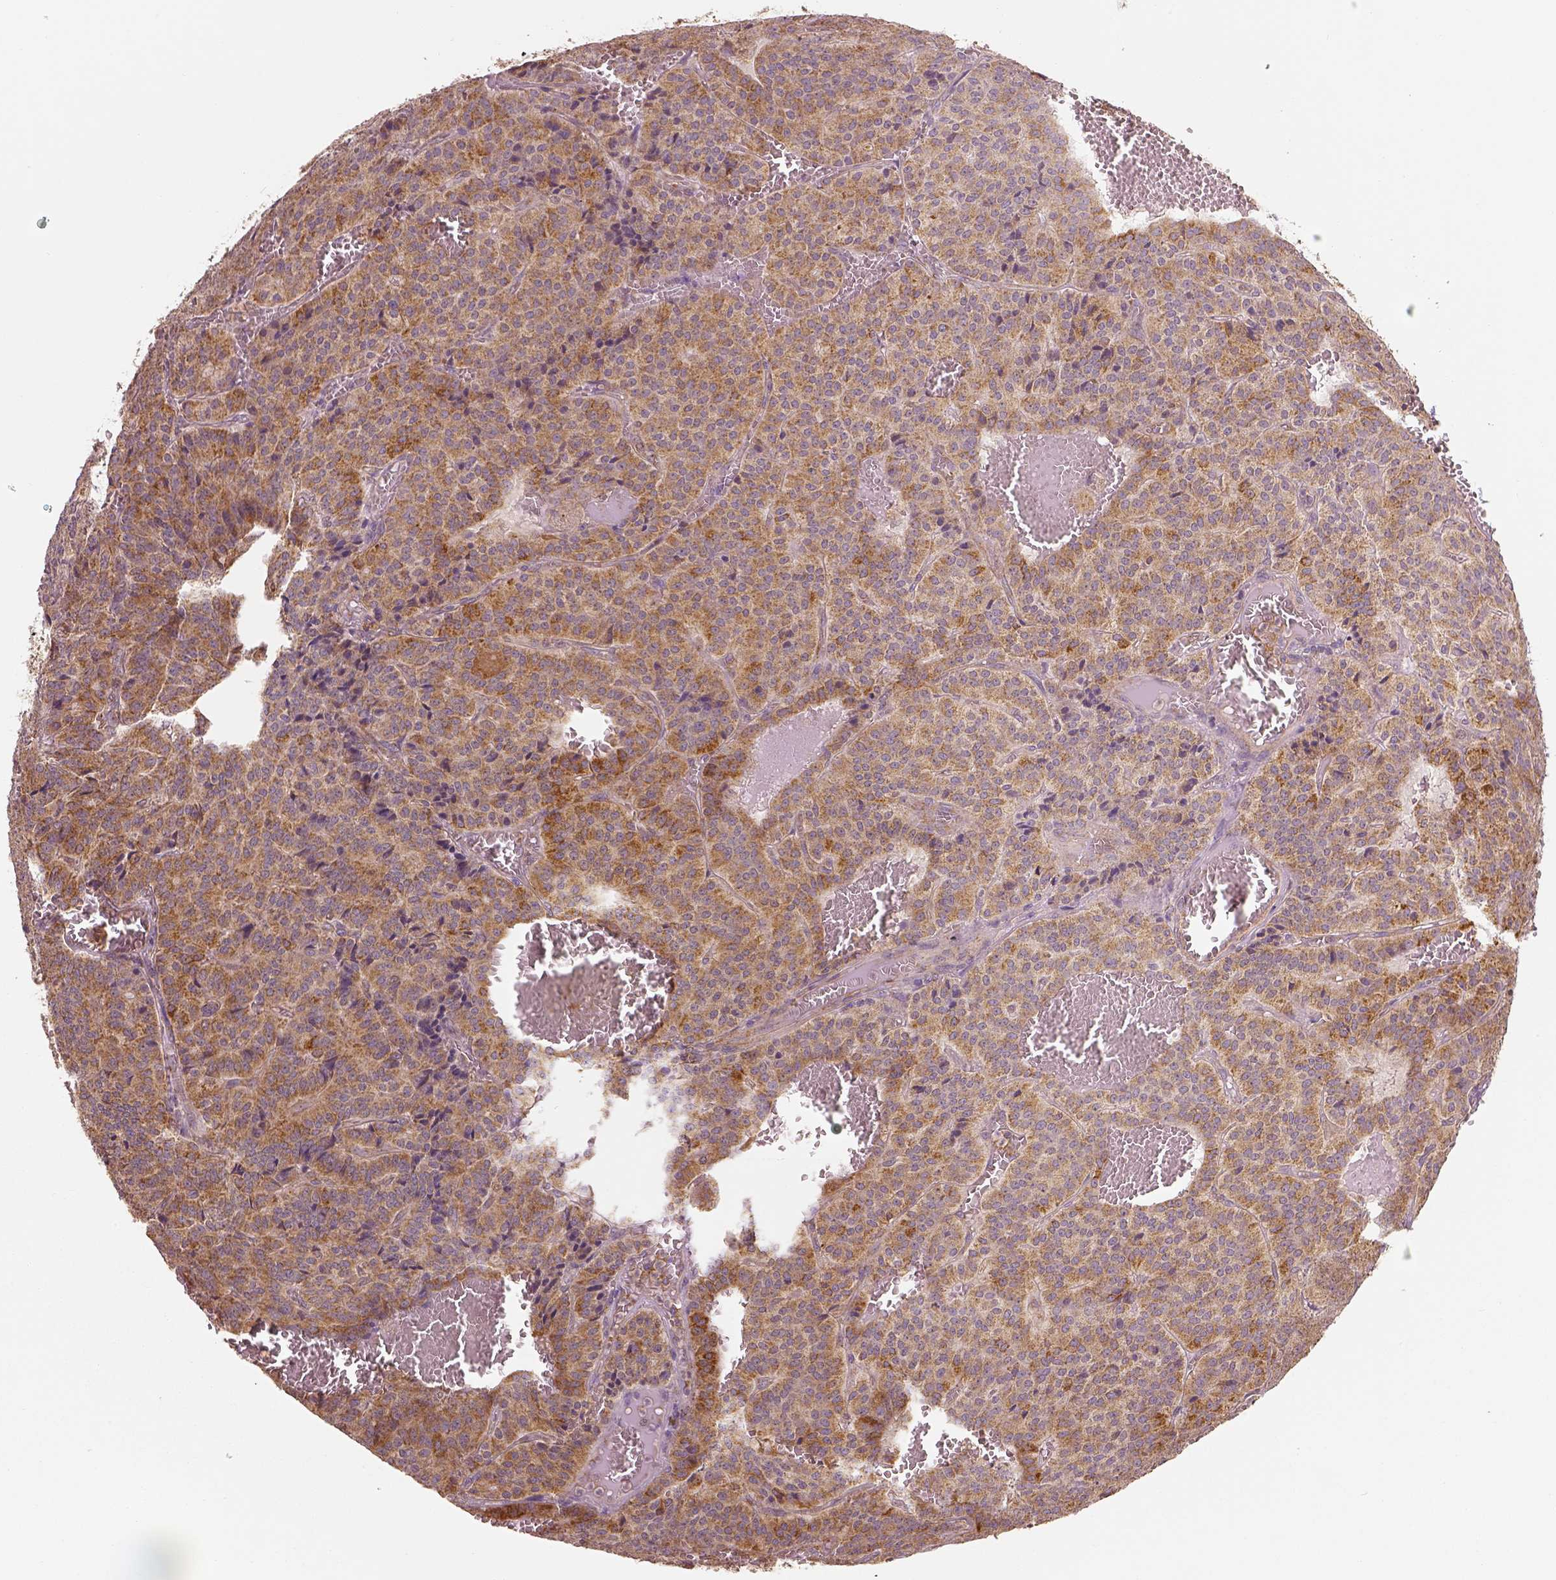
{"staining": {"intensity": "moderate", "quantity": ">75%", "location": "cytoplasmic/membranous"}, "tissue": "carcinoid", "cell_type": "Tumor cells", "image_type": "cancer", "snomed": [{"axis": "morphology", "description": "Carcinoid, malignant, NOS"}, {"axis": "topography", "description": "Lung"}], "caption": "Moderate cytoplasmic/membranous staining is seen in approximately >75% of tumor cells in carcinoid (malignant).", "gene": "PGAM5", "patient": {"sex": "male", "age": 70}}